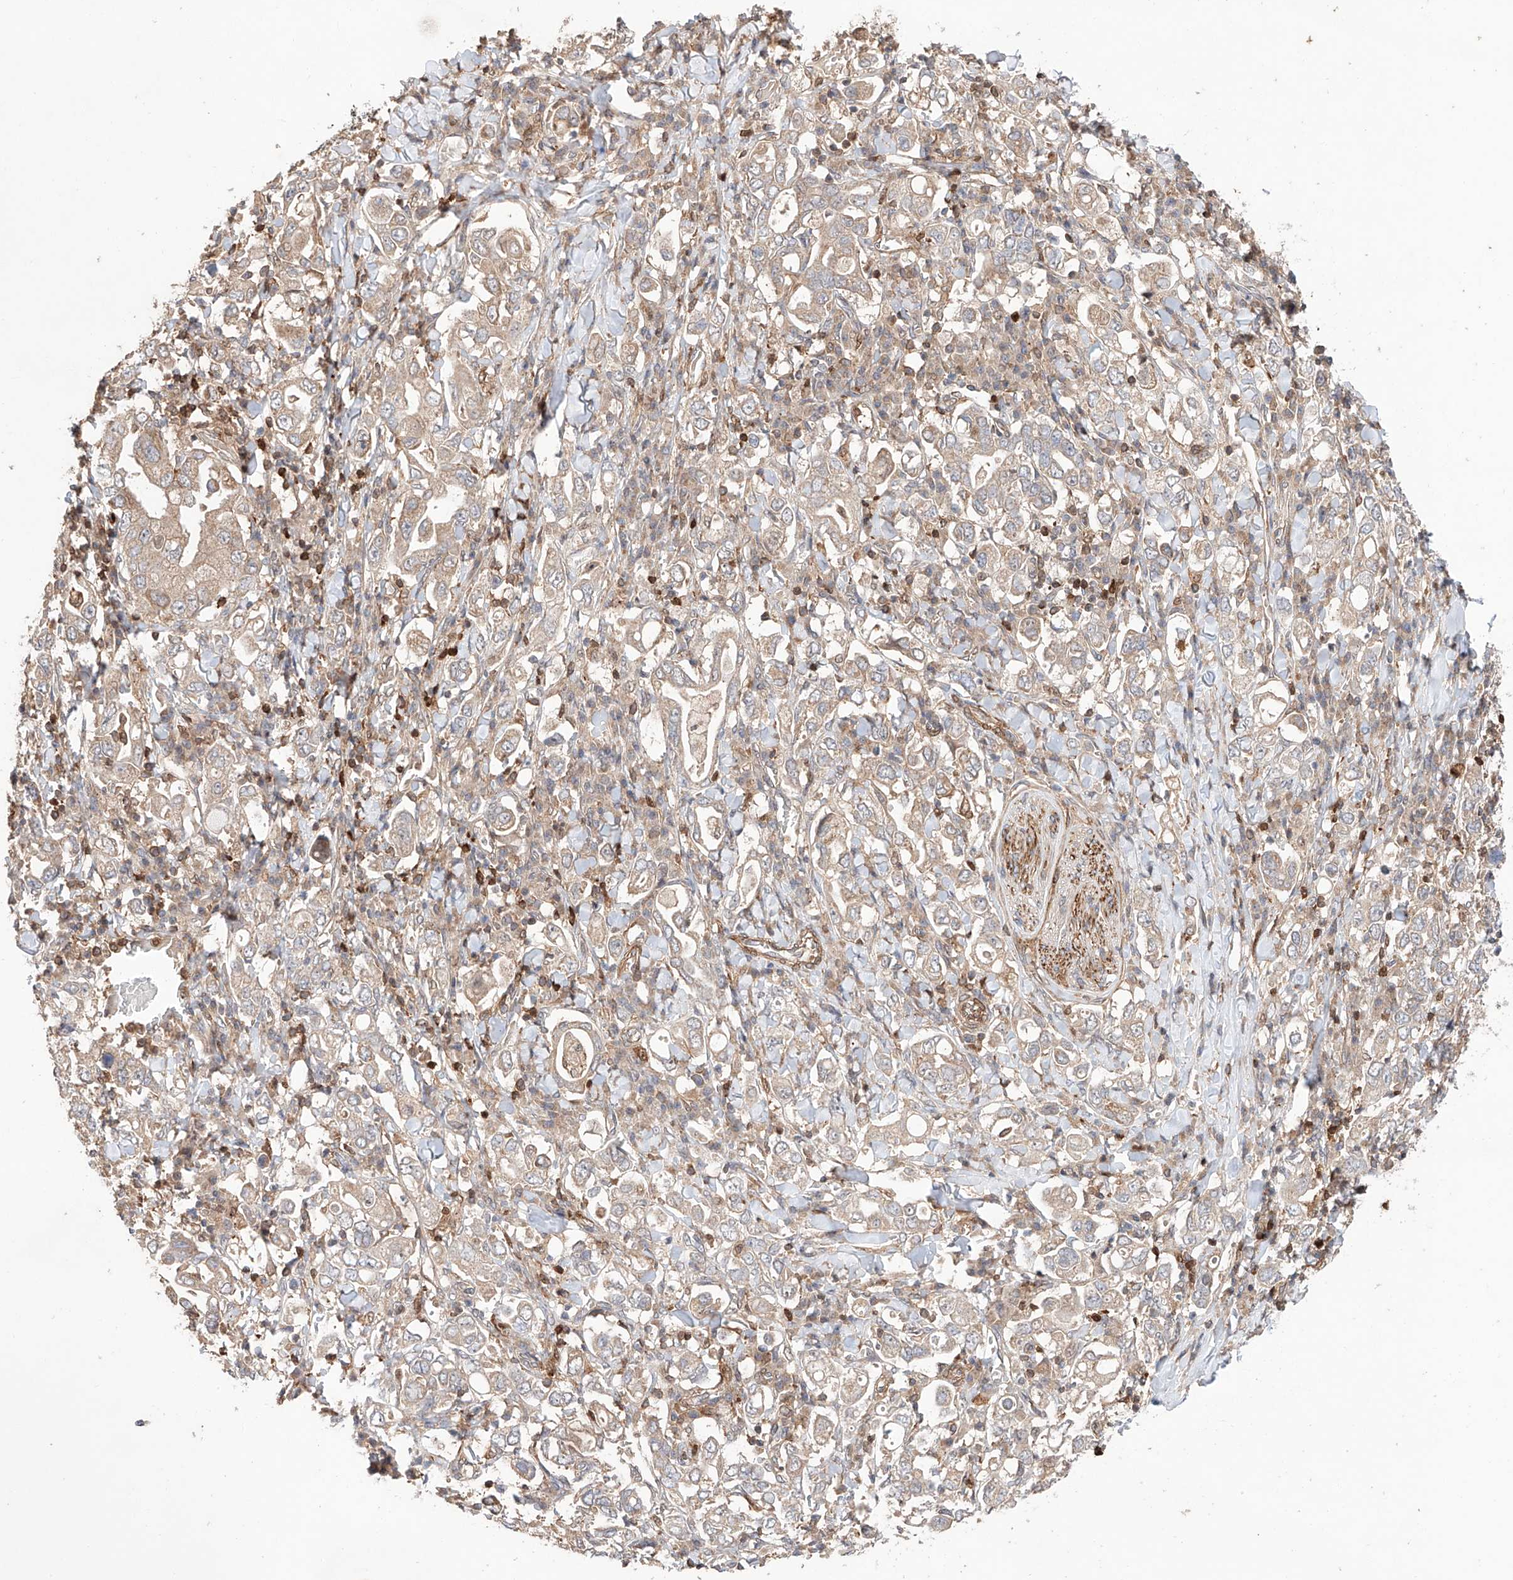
{"staining": {"intensity": "weak", "quantity": "<25%", "location": "cytoplasmic/membranous"}, "tissue": "stomach cancer", "cell_type": "Tumor cells", "image_type": "cancer", "snomed": [{"axis": "morphology", "description": "Adenocarcinoma, NOS"}, {"axis": "topography", "description": "Stomach, upper"}], "caption": "IHC image of human stomach adenocarcinoma stained for a protein (brown), which demonstrates no staining in tumor cells. The staining was performed using DAB (3,3'-diaminobenzidine) to visualize the protein expression in brown, while the nuclei were stained in blue with hematoxylin (Magnification: 20x).", "gene": "IGSF22", "patient": {"sex": "male", "age": 62}}